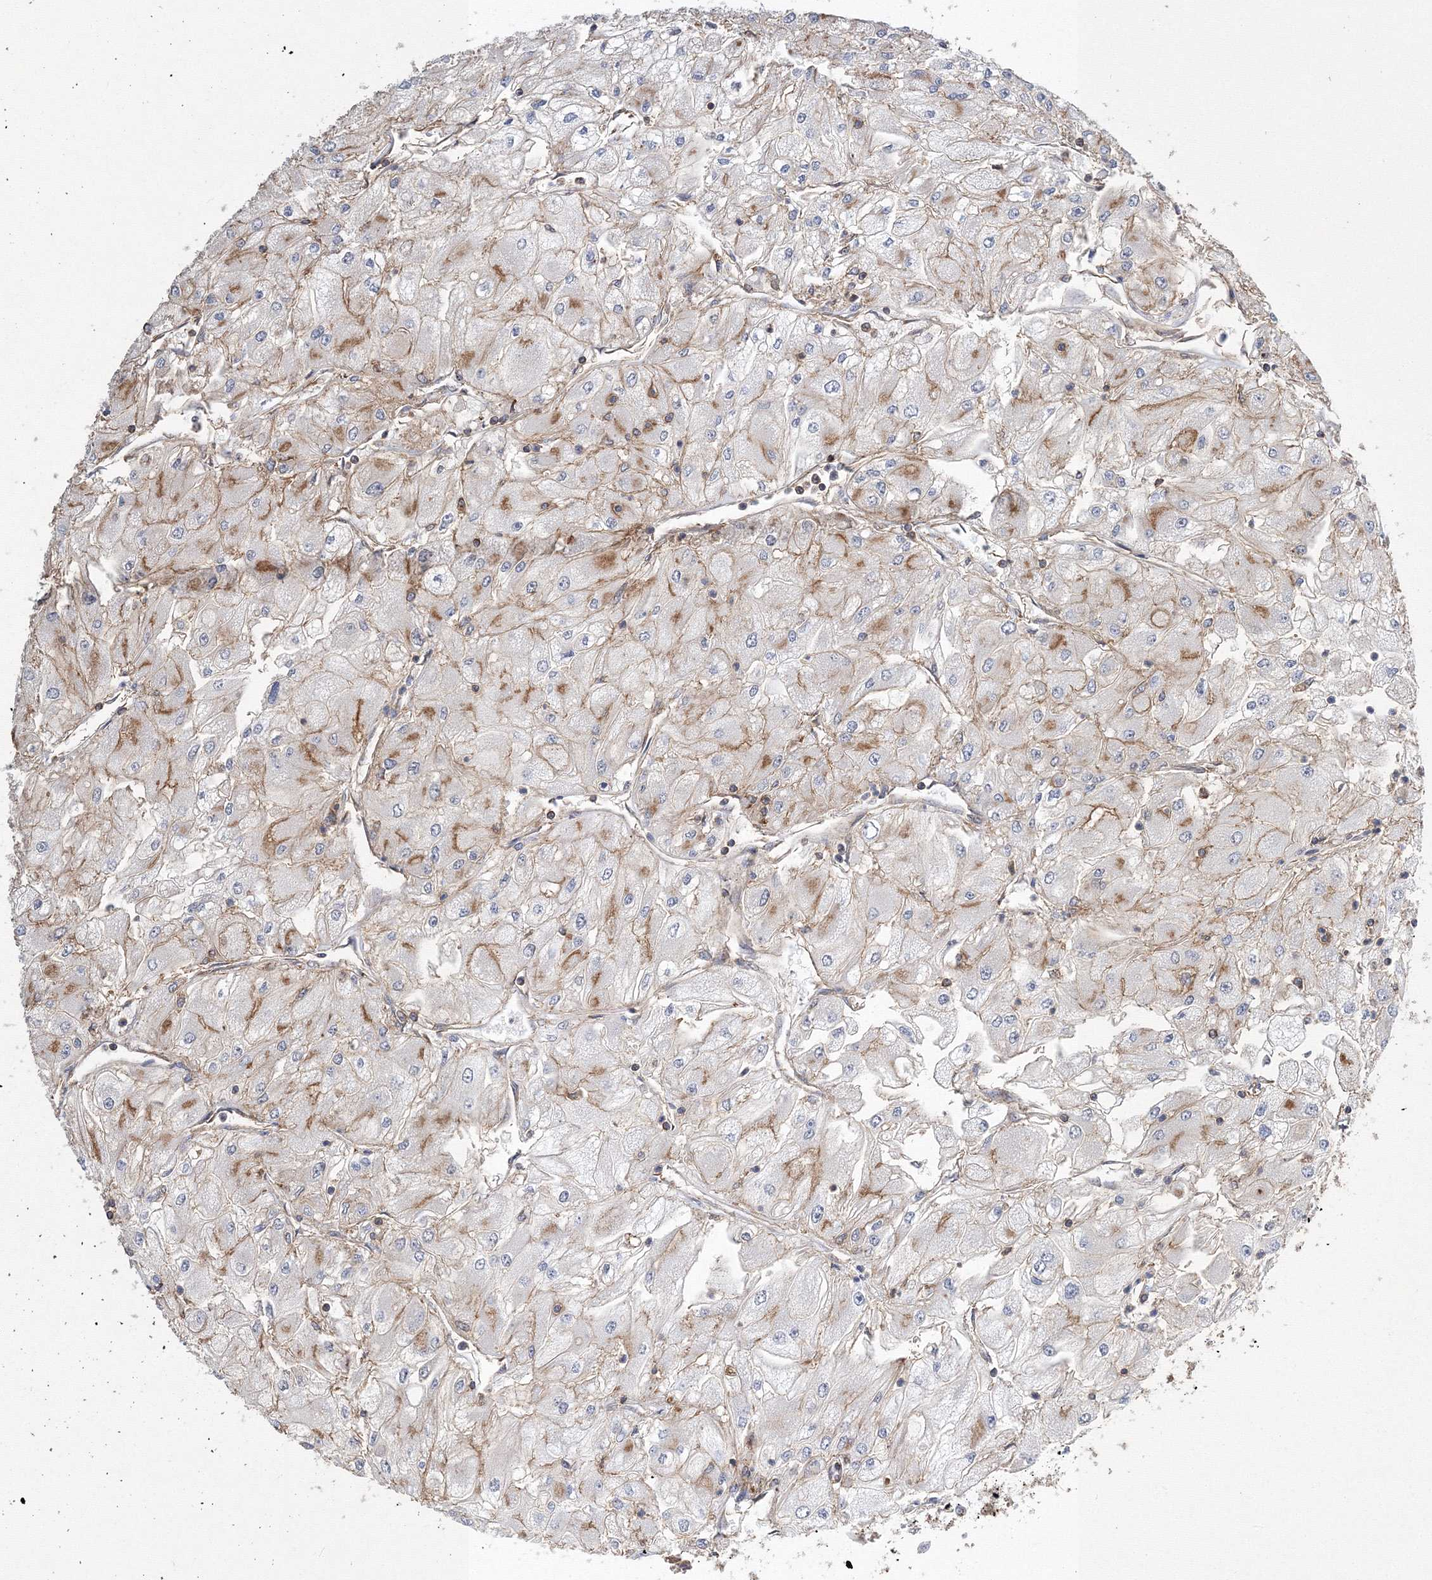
{"staining": {"intensity": "moderate", "quantity": ">75%", "location": "cytoplasmic/membranous"}, "tissue": "renal cancer", "cell_type": "Tumor cells", "image_type": "cancer", "snomed": [{"axis": "morphology", "description": "Adenocarcinoma, NOS"}, {"axis": "topography", "description": "Kidney"}], "caption": "Protein staining exhibits moderate cytoplasmic/membranous expression in about >75% of tumor cells in adenocarcinoma (renal).", "gene": "AASDH", "patient": {"sex": "male", "age": 80}}